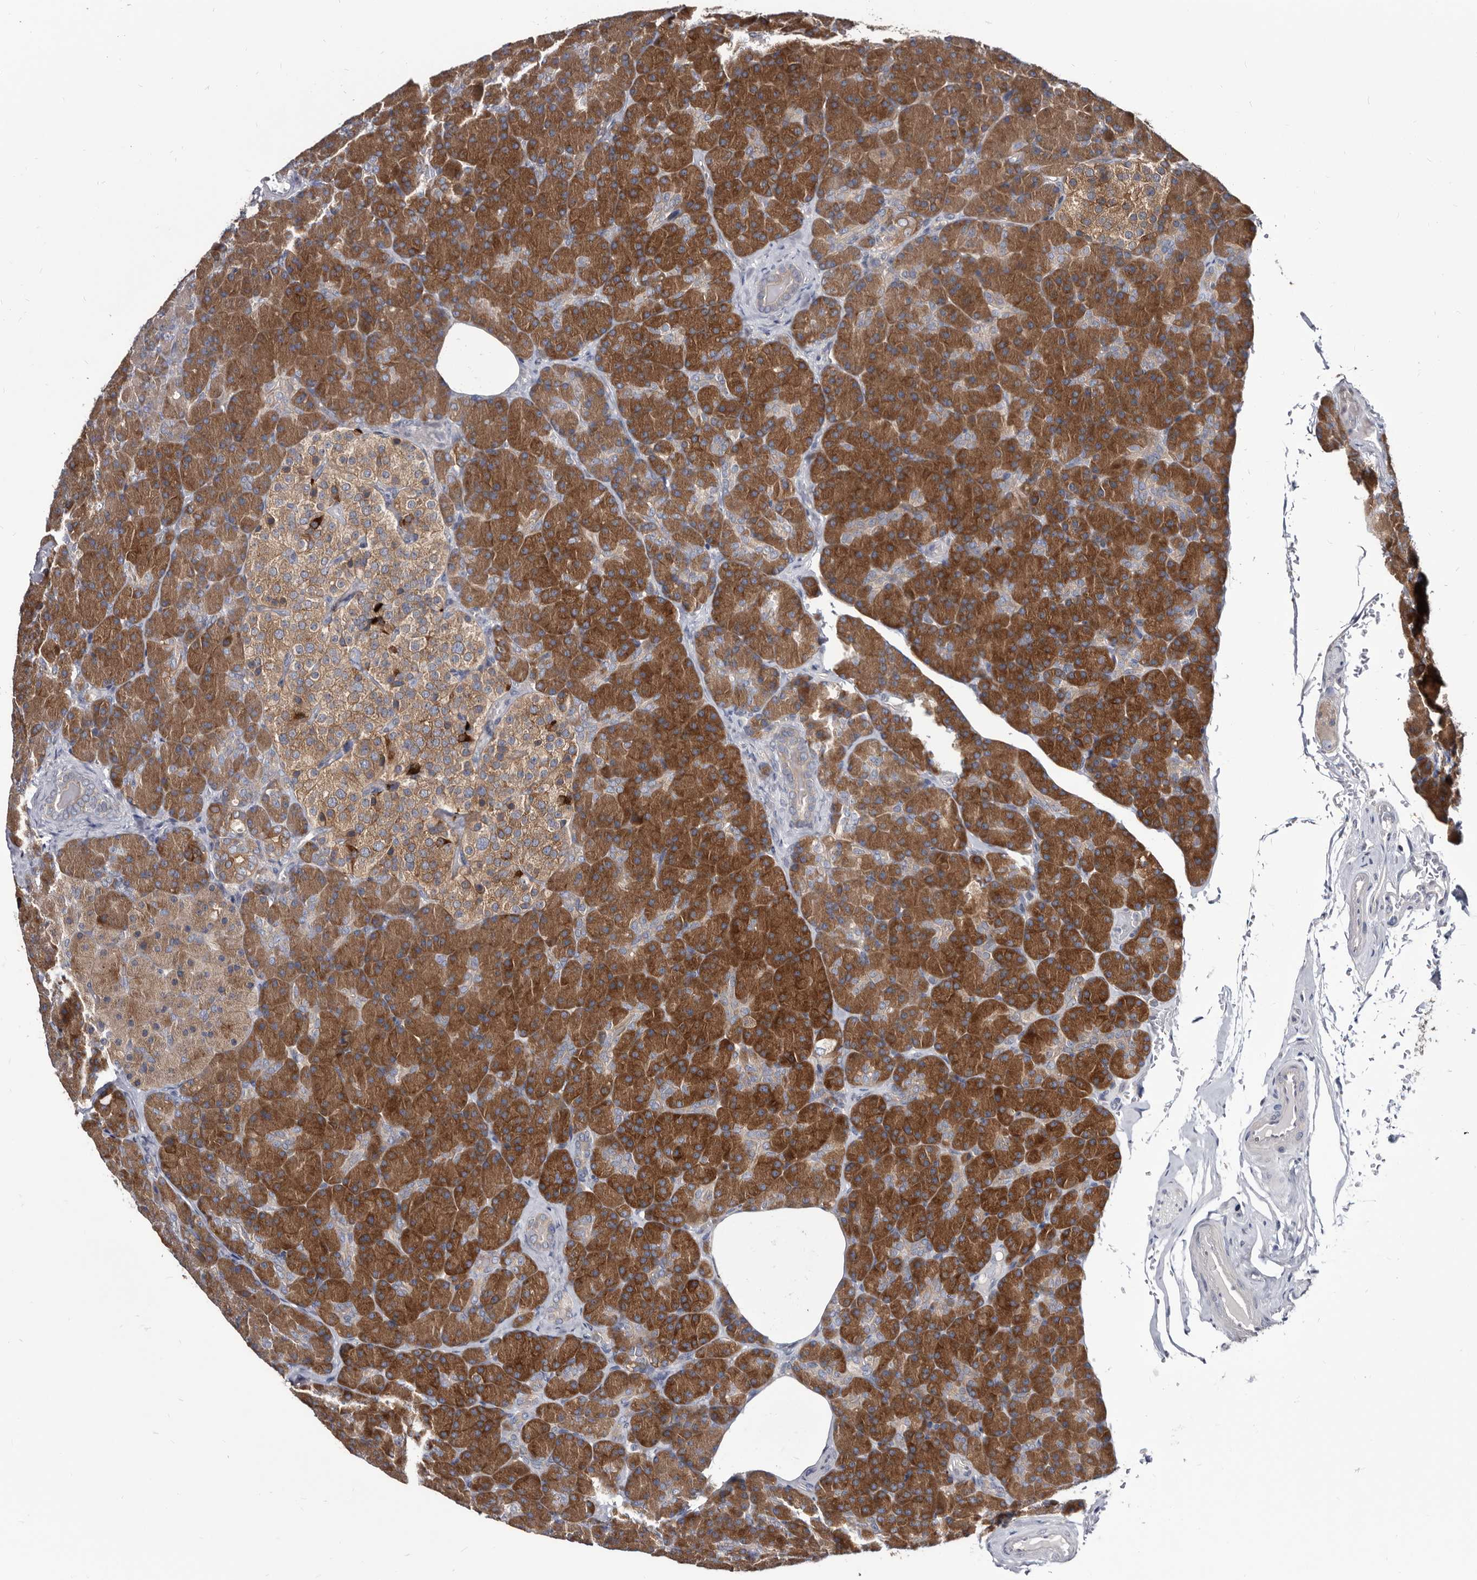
{"staining": {"intensity": "strong", "quantity": ">75%", "location": "cytoplasmic/membranous"}, "tissue": "pancreas", "cell_type": "Exocrine glandular cells", "image_type": "normal", "snomed": [{"axis": "morphology", "description": "Normal tissue, NOS"}, {"axis": "topography", "description": "Pancreas"}], "caption": "Protein expression analysis of normal human pancreas reveals strong cytoplasmic/membranous staining in approximately >75% of exocrine glandular cells. Immunohistochemistry stains the protein of interest in brown and the nuclei are stained blue.", "gene": "ABCF2", "patient": {"sex": "female", "age": 43}}